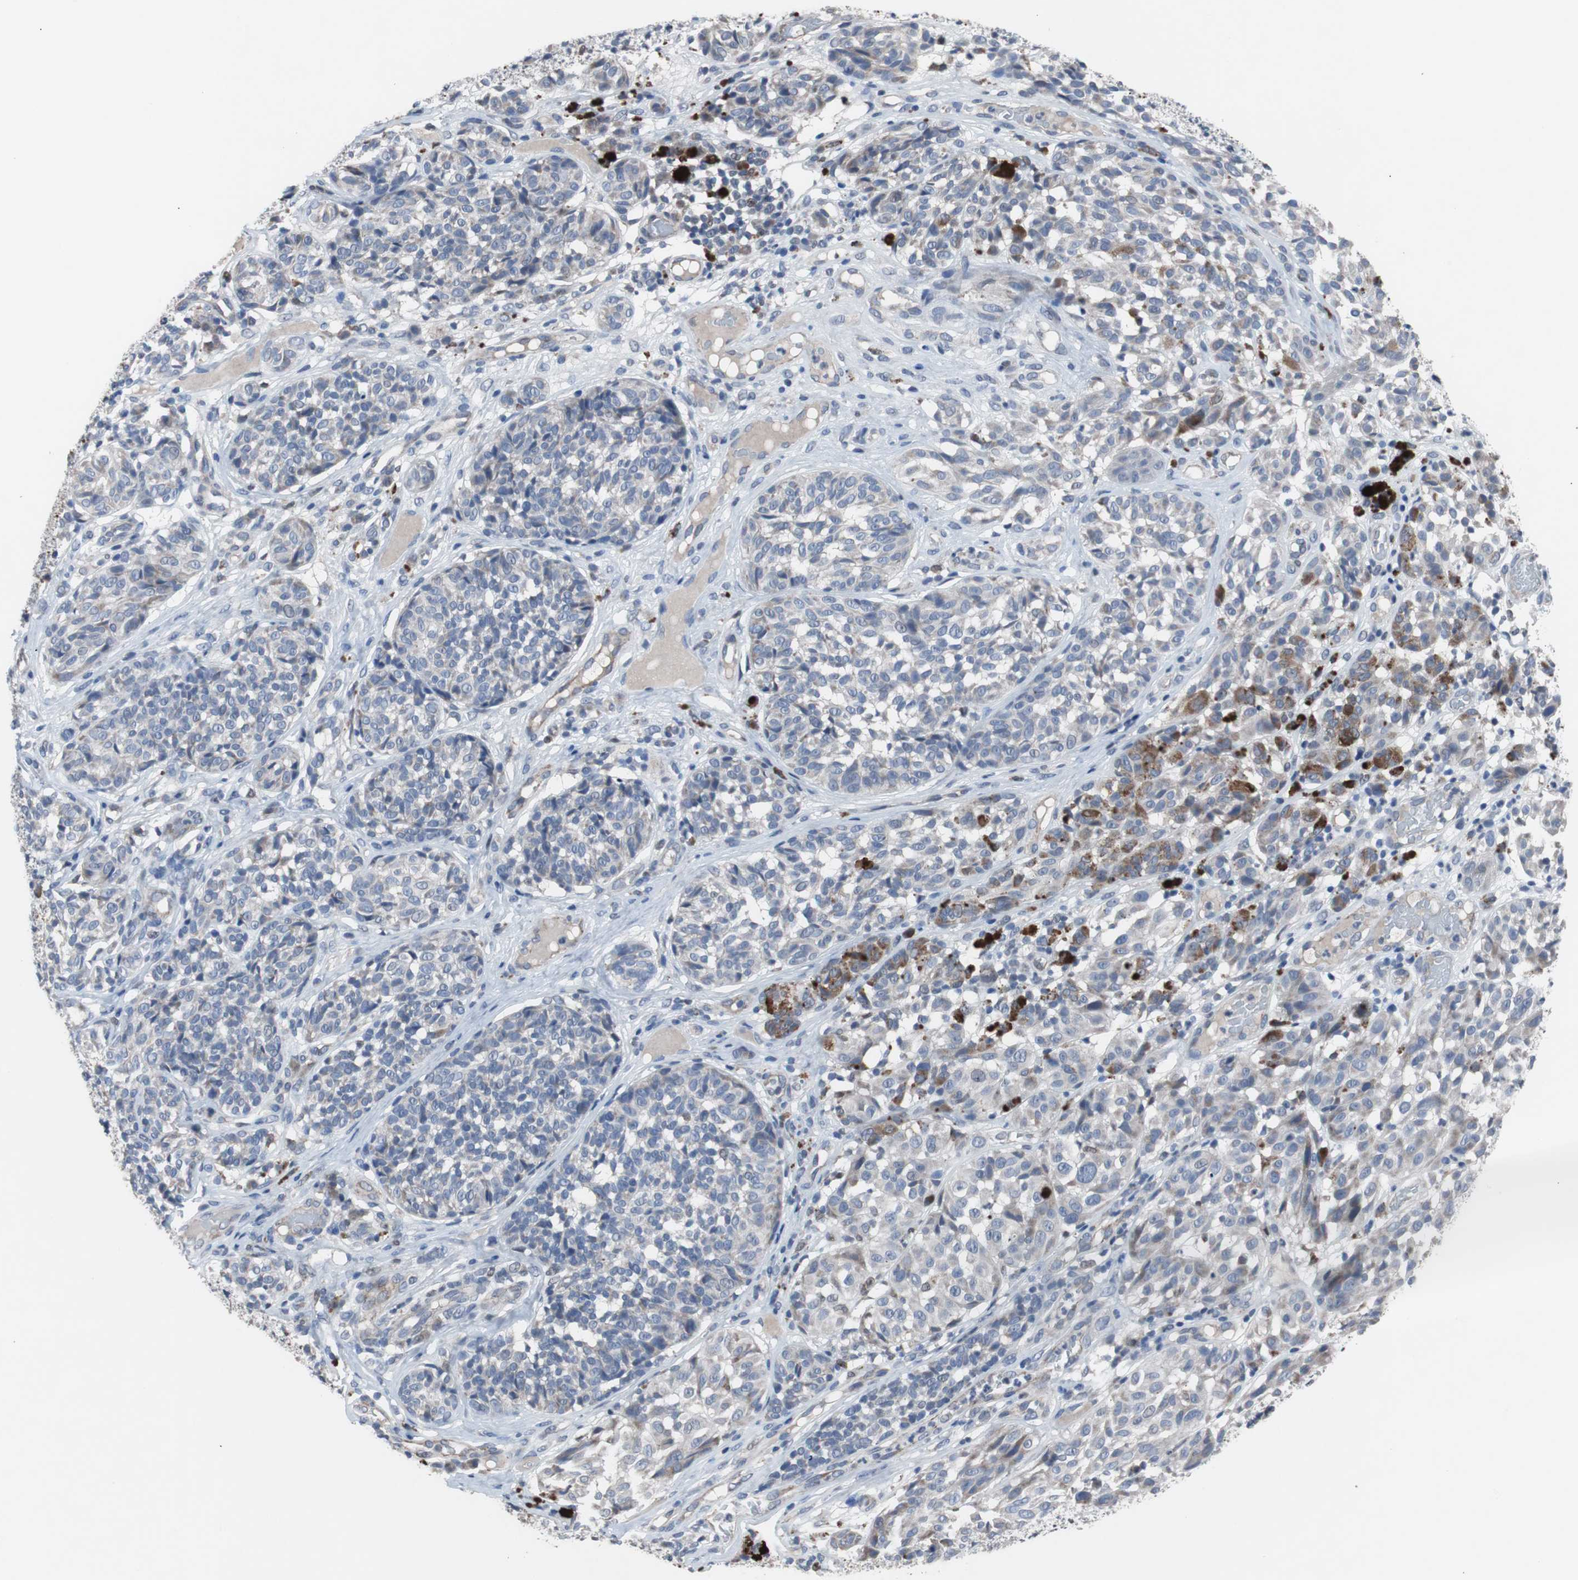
{"staining": {"intensity": "weak", "quantity": "<25%", "location": "cytoplasmic/membranous"}, "tissue": "melanoma", "cell_type": "Tumor cells", "image_type": "cancer", "snomed": [{"axis": "morphology", "description": "Malignant melanoma, NOS"}, {"axis": "topography", "description": "Skin"}], "caption": "High power microscopy histopathology image of an immunohistochemistry (IHC) image of melanoma, revealing no significant expression in tumor cells. (Stains: DAB immunohistochemistry (IHC) with hematoxylin counter stain, Microscopy: brightfield microscopy at high magnification).", "gene": "RBM47", "patient": {"sex": "female", "age": 46}}